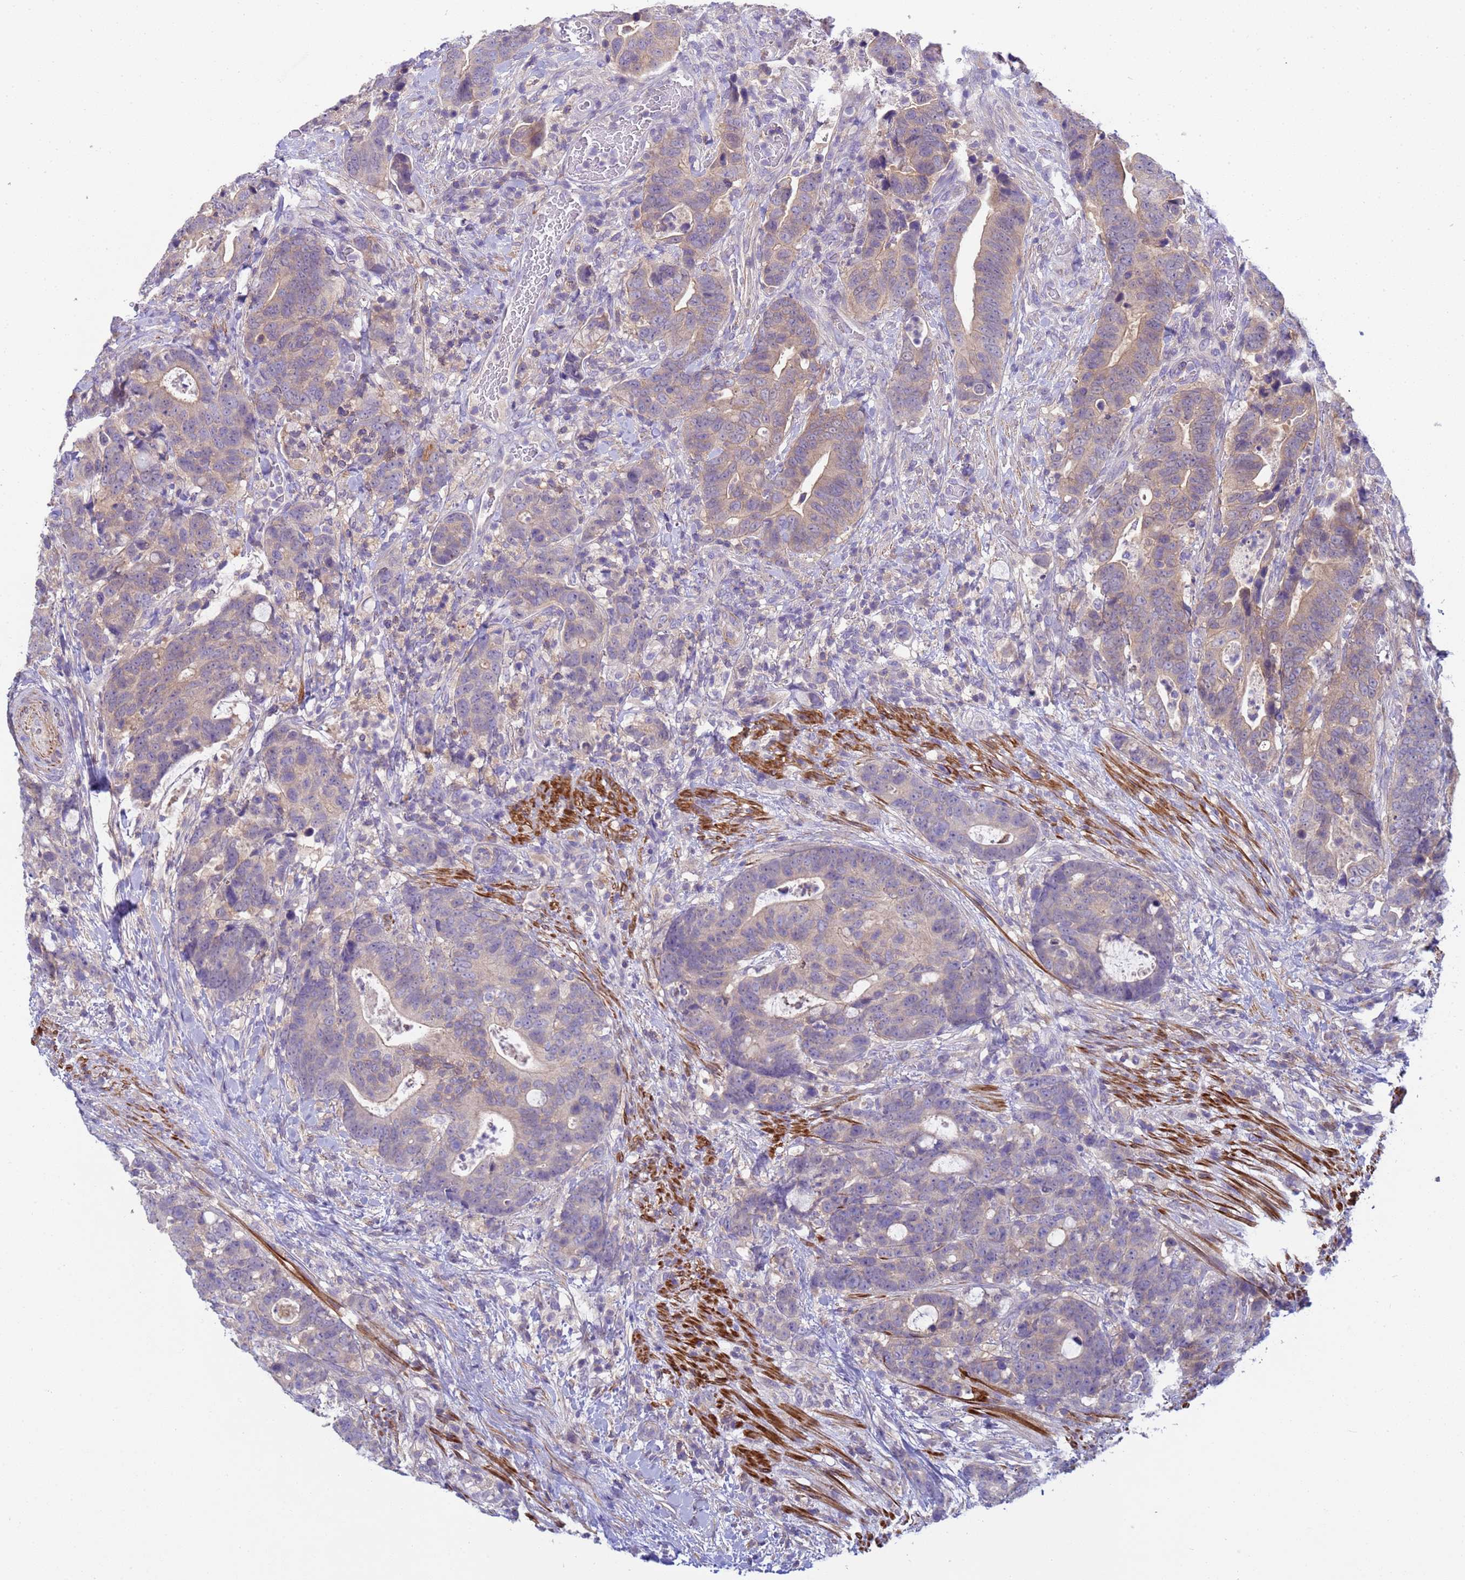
{"staining": {"intensity": "weak", "quantity": "<25%", "location": "cytoplasmic/membranous"}, "tissue": "colorectal cancer", "cell_type": "Tumor cells", "image_type": "cancer", "snomed": [{"axis": "morphology", "description": "Adenocarcinoma, NOS"}, {"axis": "topography", "description": "Colon"}], "caption": "High power microscopy micrograph of an immunohistochemistry histopathology image of colorectal adenocarcinoma, revealing no significant expression in tumor cells. (Brightfield microscopy of DAB immunohistochemistry (IHC) at high magnification).", "gene": "KLHL13", "patient": {"sex": "female", "age": 82}}